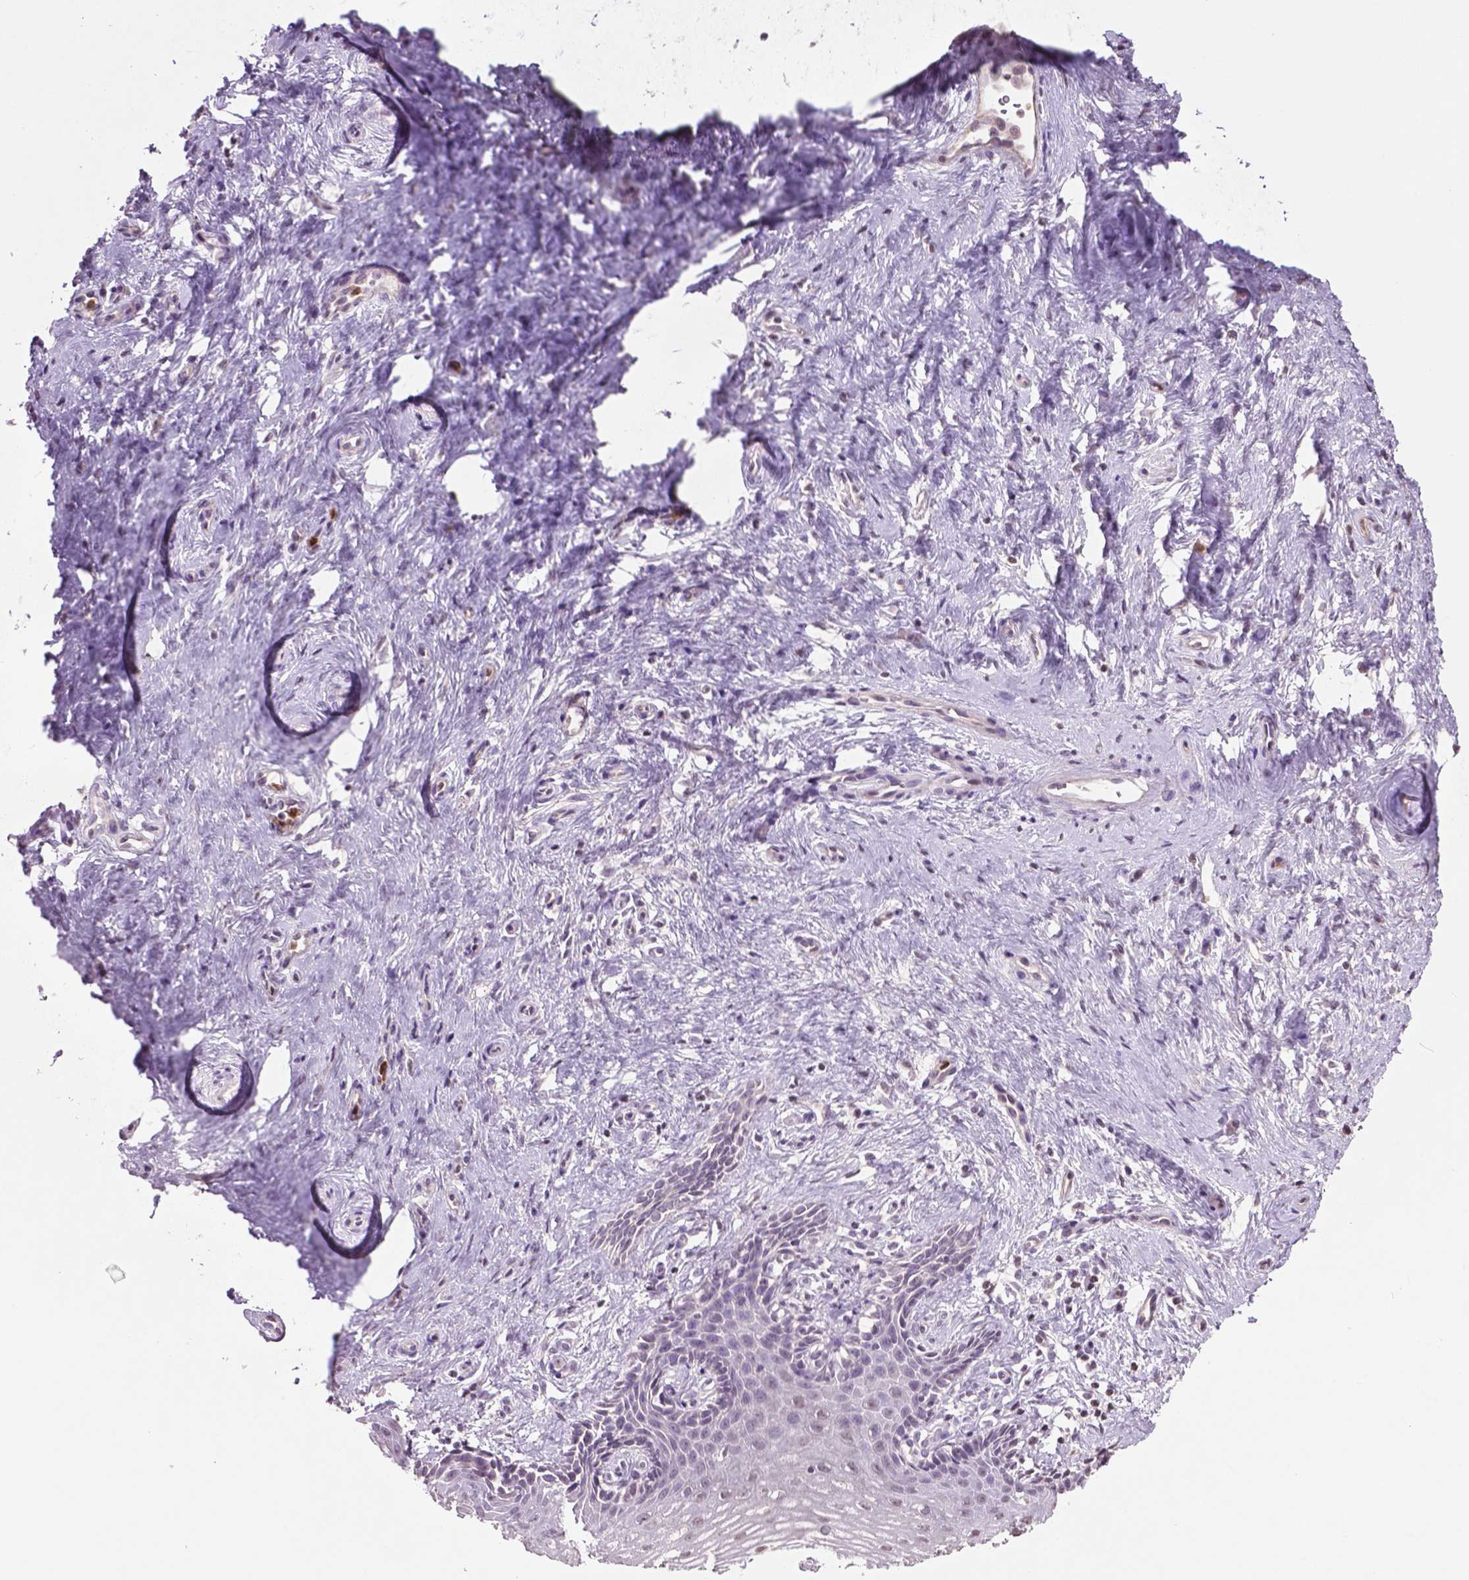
{"staining": {"intensity": "negative", "quantity": "none", "location": "none"}, "tissue": "vagina", "cell_type": "Squamous epithelial cells", "image_type": "normal", "snomed": [{"axis": "morphology", "description": "Normal tissue, NOS"}, {"axis": "topography", "description": "Vagina"}], "caption": "Immunohistochemical staining of benign vagina demonstrates no significant positivity in squamous epithelial cells.", "gene": "NTNG2", "patient": {"sex": "female", "age": 42}}